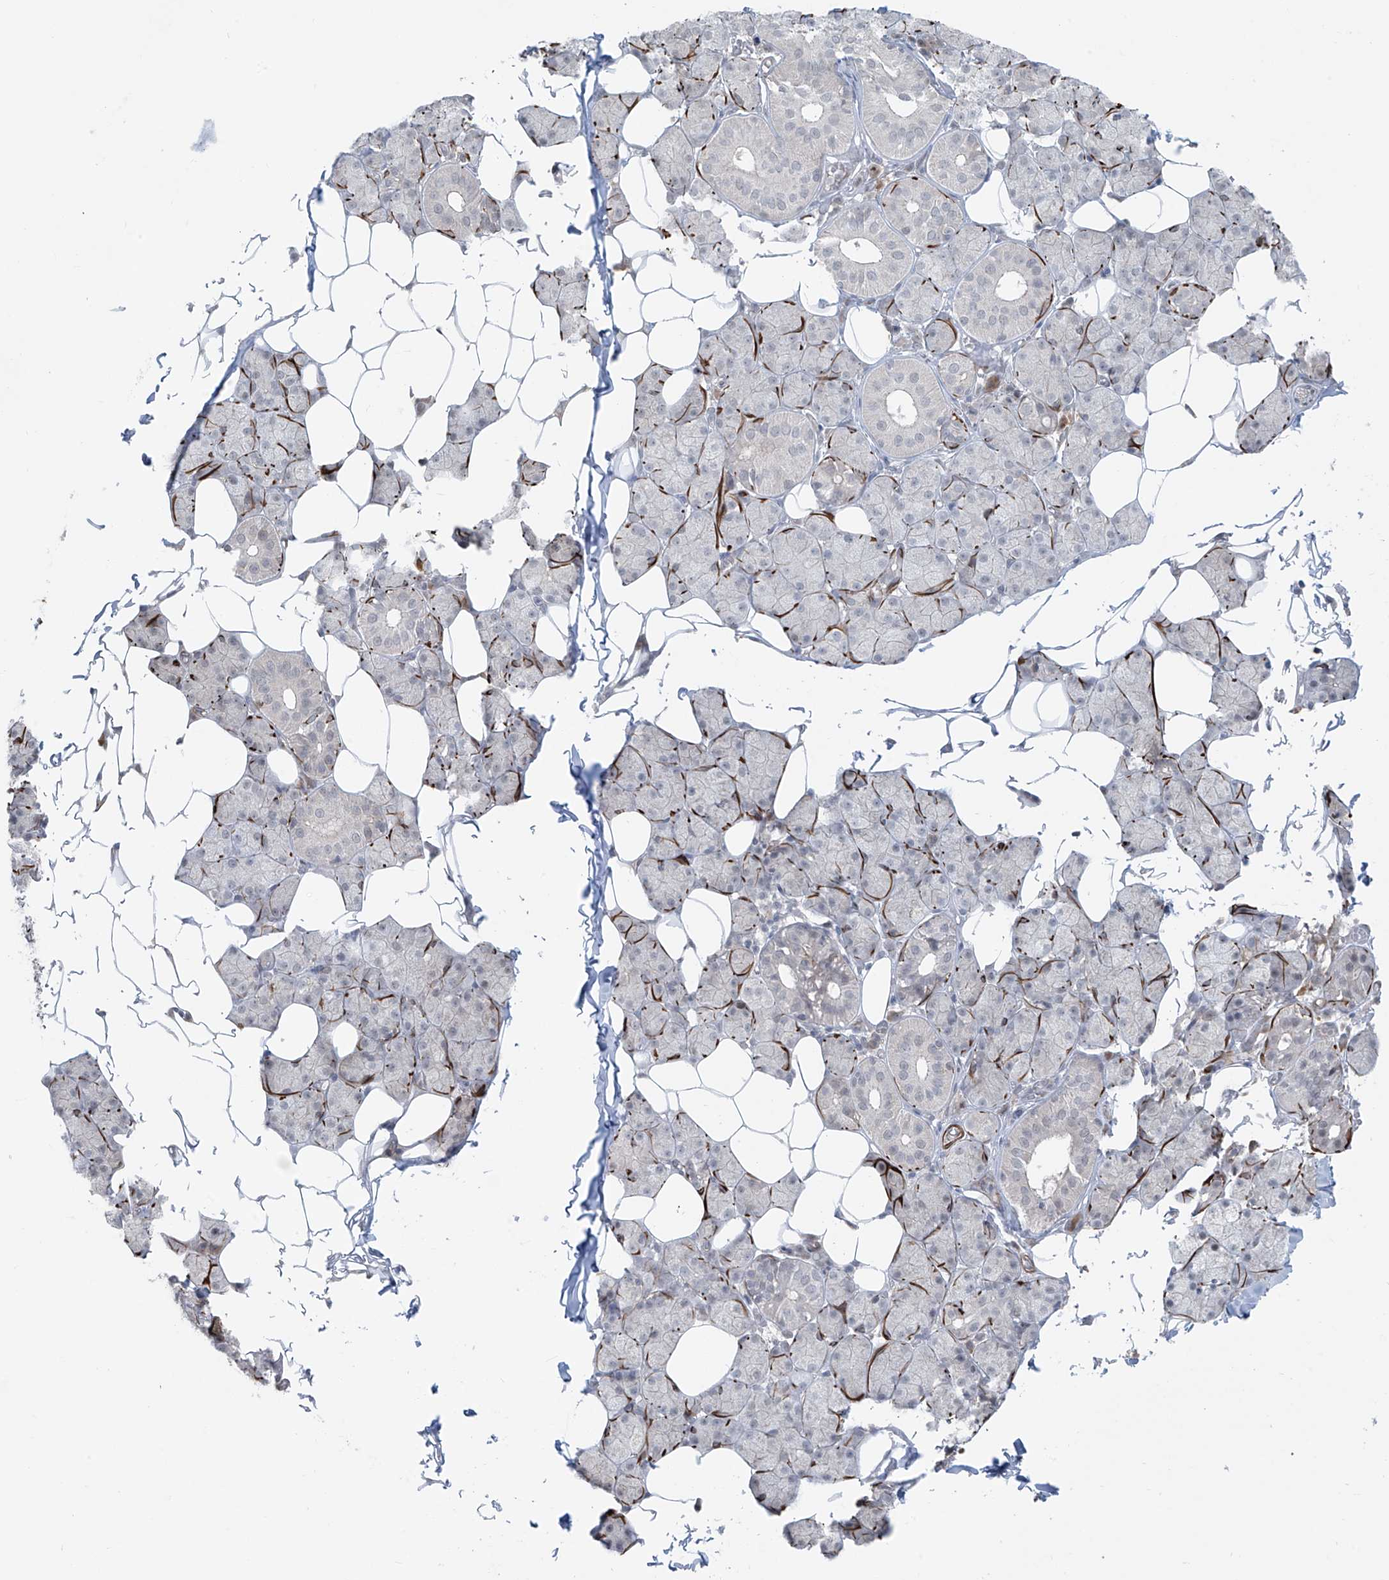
{"staining": {"intensity": "negative", "quantity": "none", "location": "none"}, "tissue": "salivary gland", "cell_type": "Glandular cells", "image_type": "normal", "snomed": [{"axis": "morphology", "description": "Normal tissue, NOS"}, {"axis": "topography", "description": "Salivary gland"}], "caption": "Immunohistochemistry of unremarkable salivary gland exhibits no positivity in glandular cells. The staining was performed using DAB to visualize the protein expression in brown, while the nuclei were stained in blue with hematoxylin (Magnification: 20x).", "gene": "RASGEF1A", "patient": {"sex": "female", "age": 33}}